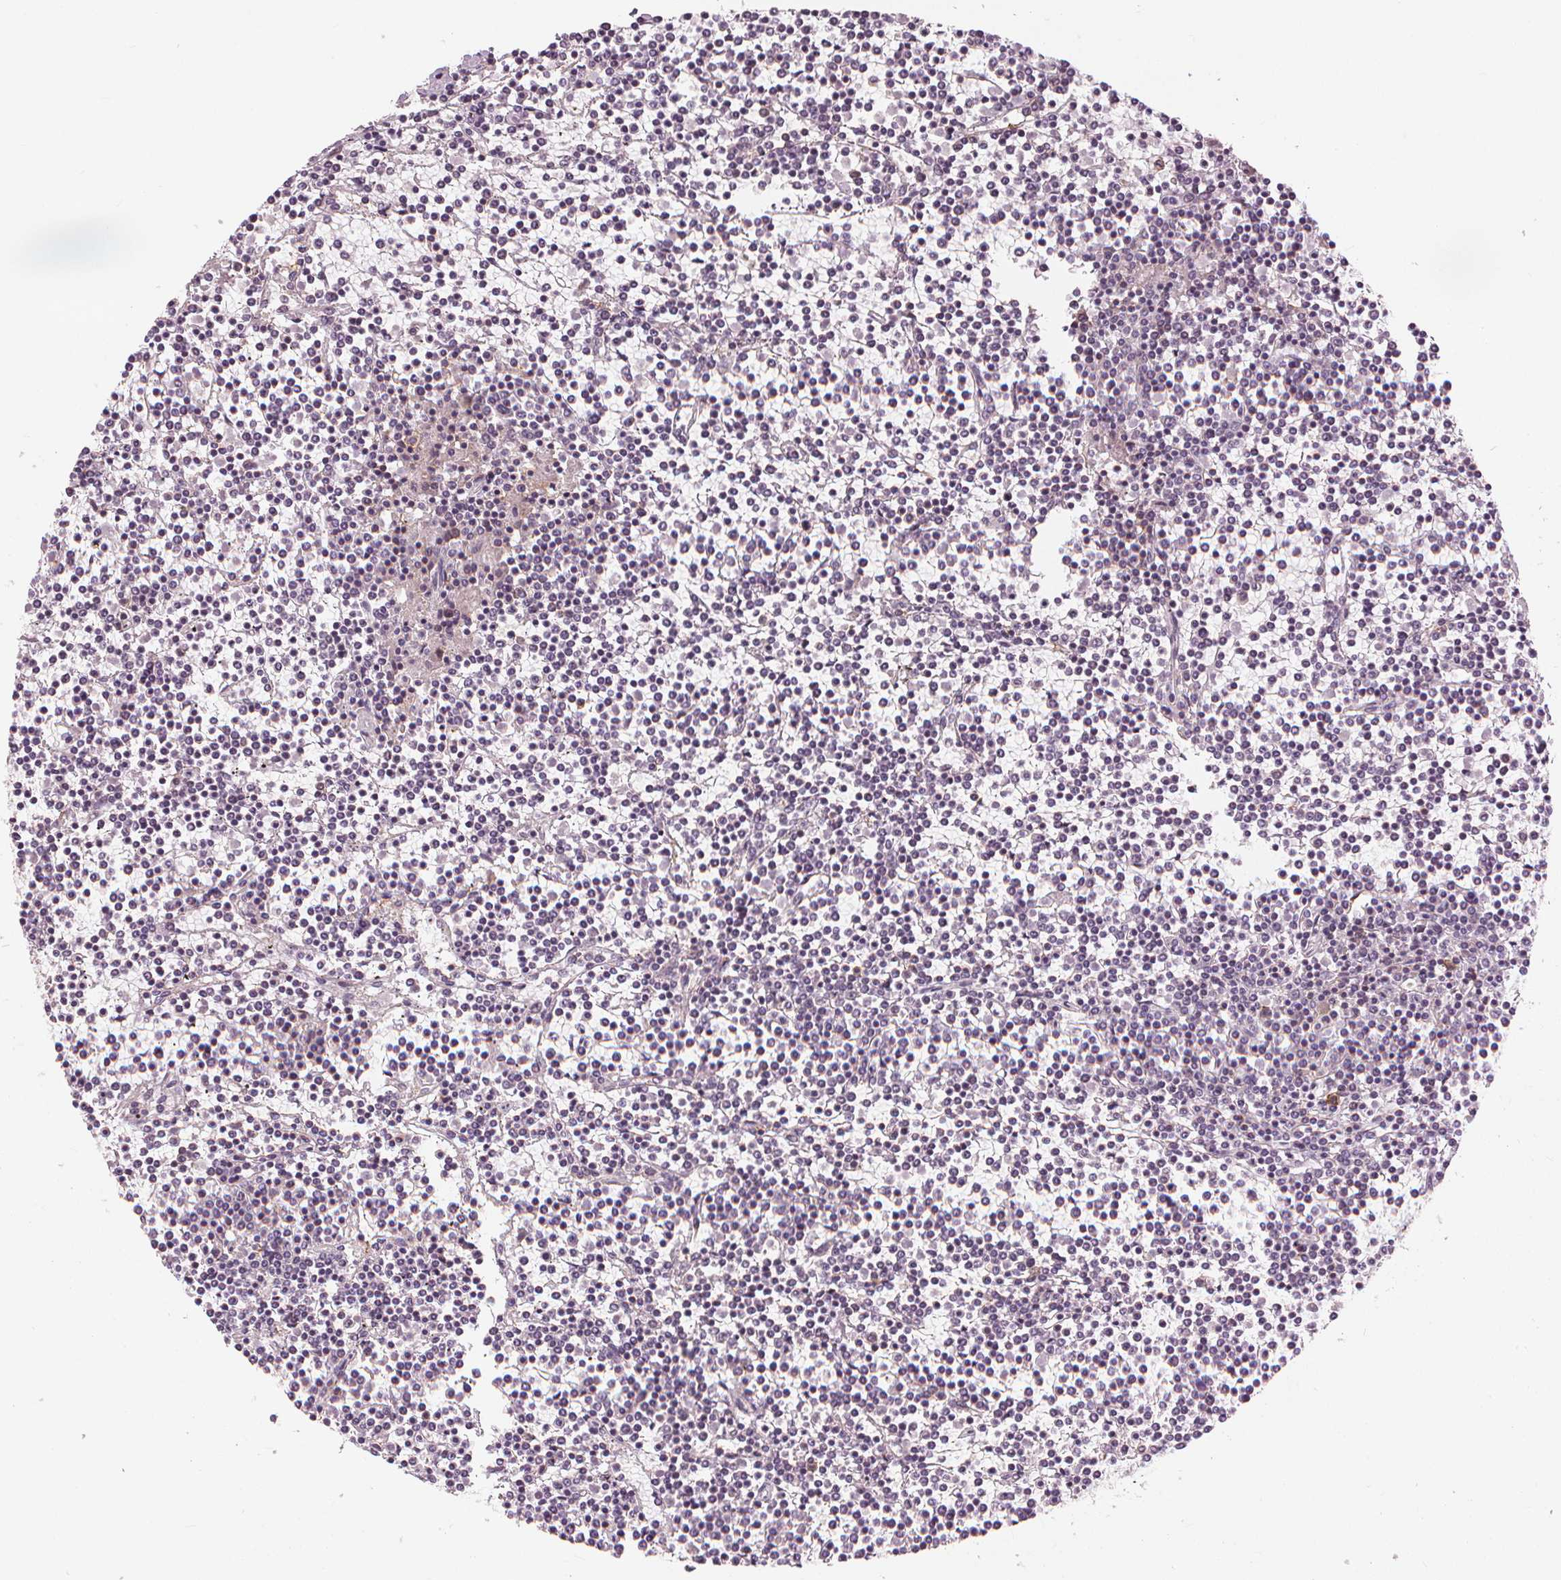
{"staining": {"intensity": "negative", "quantity": "none", "location": "none"}, "tissue": "lymphoma", "cell_type": "Tumor cells", "image_type": "cancer", "snomed": [{"axis": "morphology", "description": "Malignant lymphoma, non-Hodgkin's type, Low grade"}, {"axis": "topography", "description": "Spleen"}], "caption": "Immunohistochemical staining of human low-grade malignant lymphoma, non-Hodgkin's type shows no significant positivity in tumor cells.", "gene": "SLC34A1", "patient": {"sex": "female", "age": 19}}